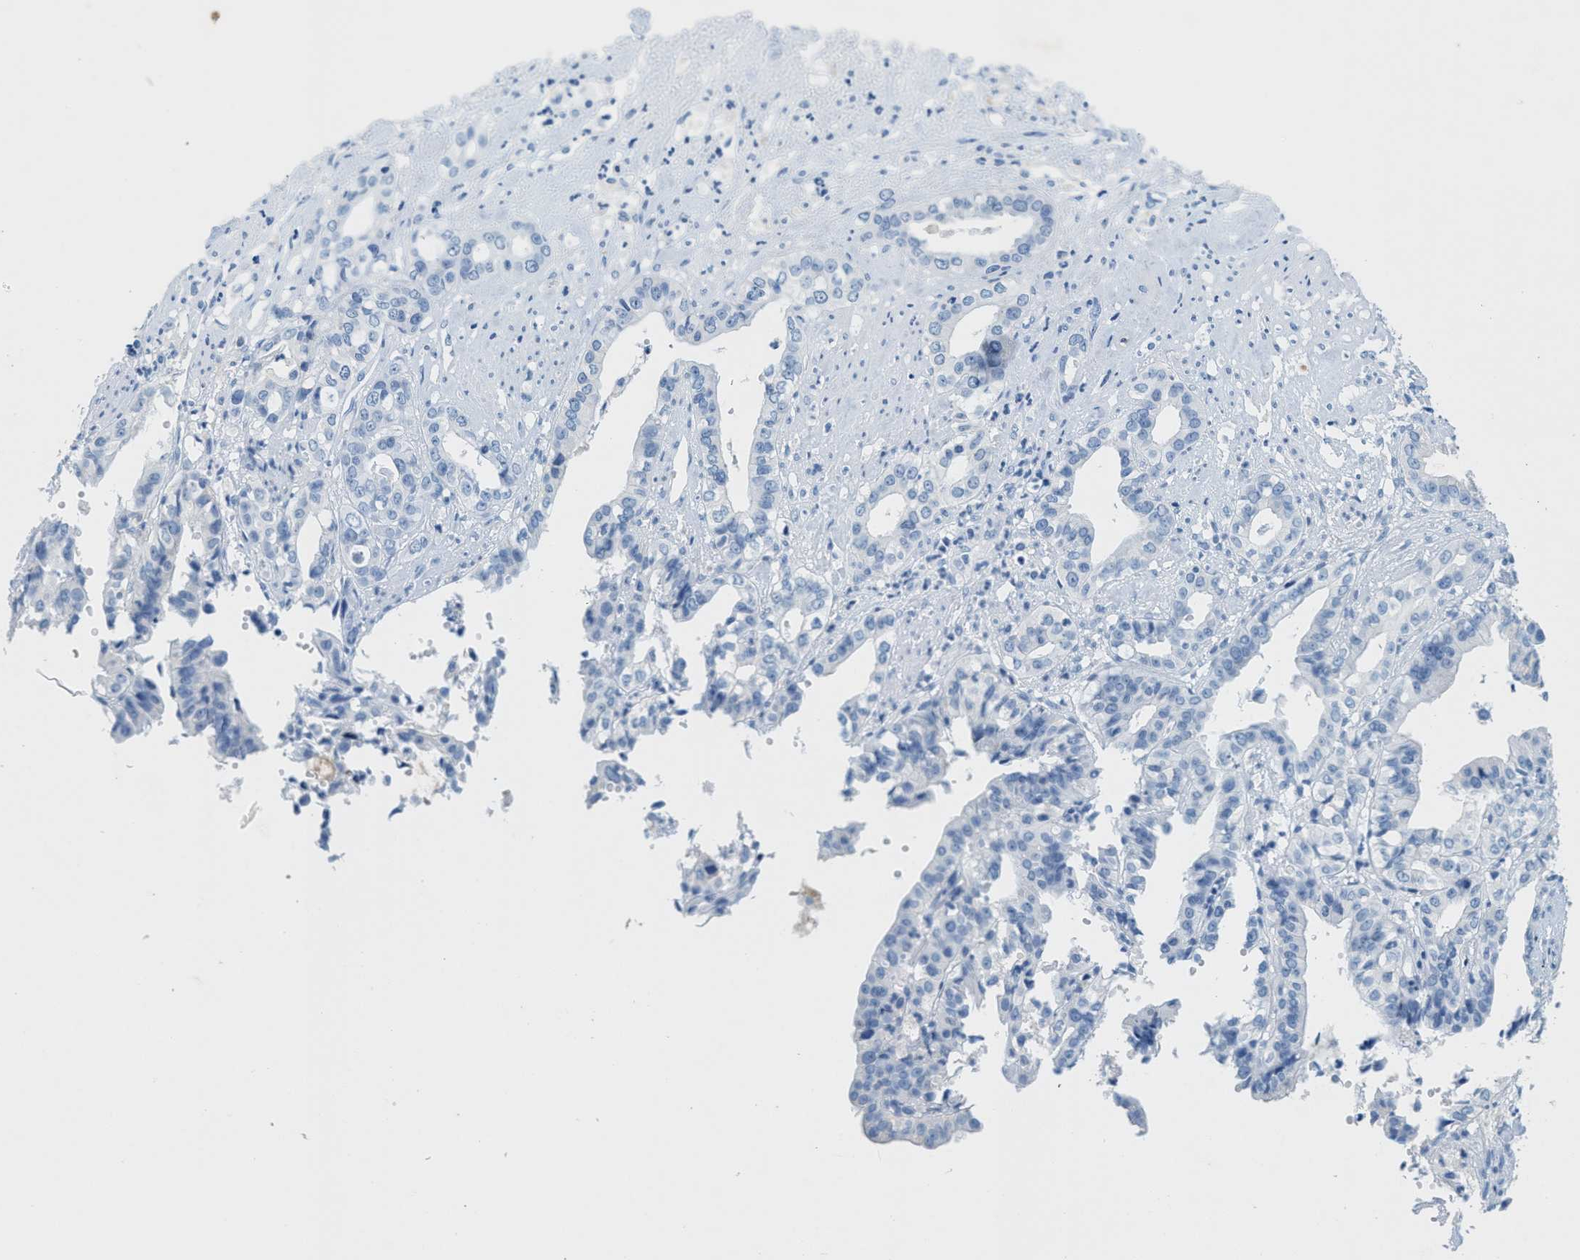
{"staining": {"intensity": "negative", "quantity": "none", "location": "none"}, "tissue": "liver cancer", "cell_type": "Tumor cells", "image_type": "cancer", "snomed": [{"axis": "morphology", "description": "Cholangiocarcinoma"}, {"axis": "topography", "description": "Liver"}], "caption": "Liver cancer (cholangiocarcinoma) was stained to show a protein in brown. There is no significant staining in tumor cells. Brightfield microscopy of immunohistochemistry (IHC) stained with DAB (3,3'-diaminobenzidine) (brown) and hematoxylin (blue), captured at high magnification.", "gene": "GPM6A", "patient": {"sex": "female", "age": 61}}